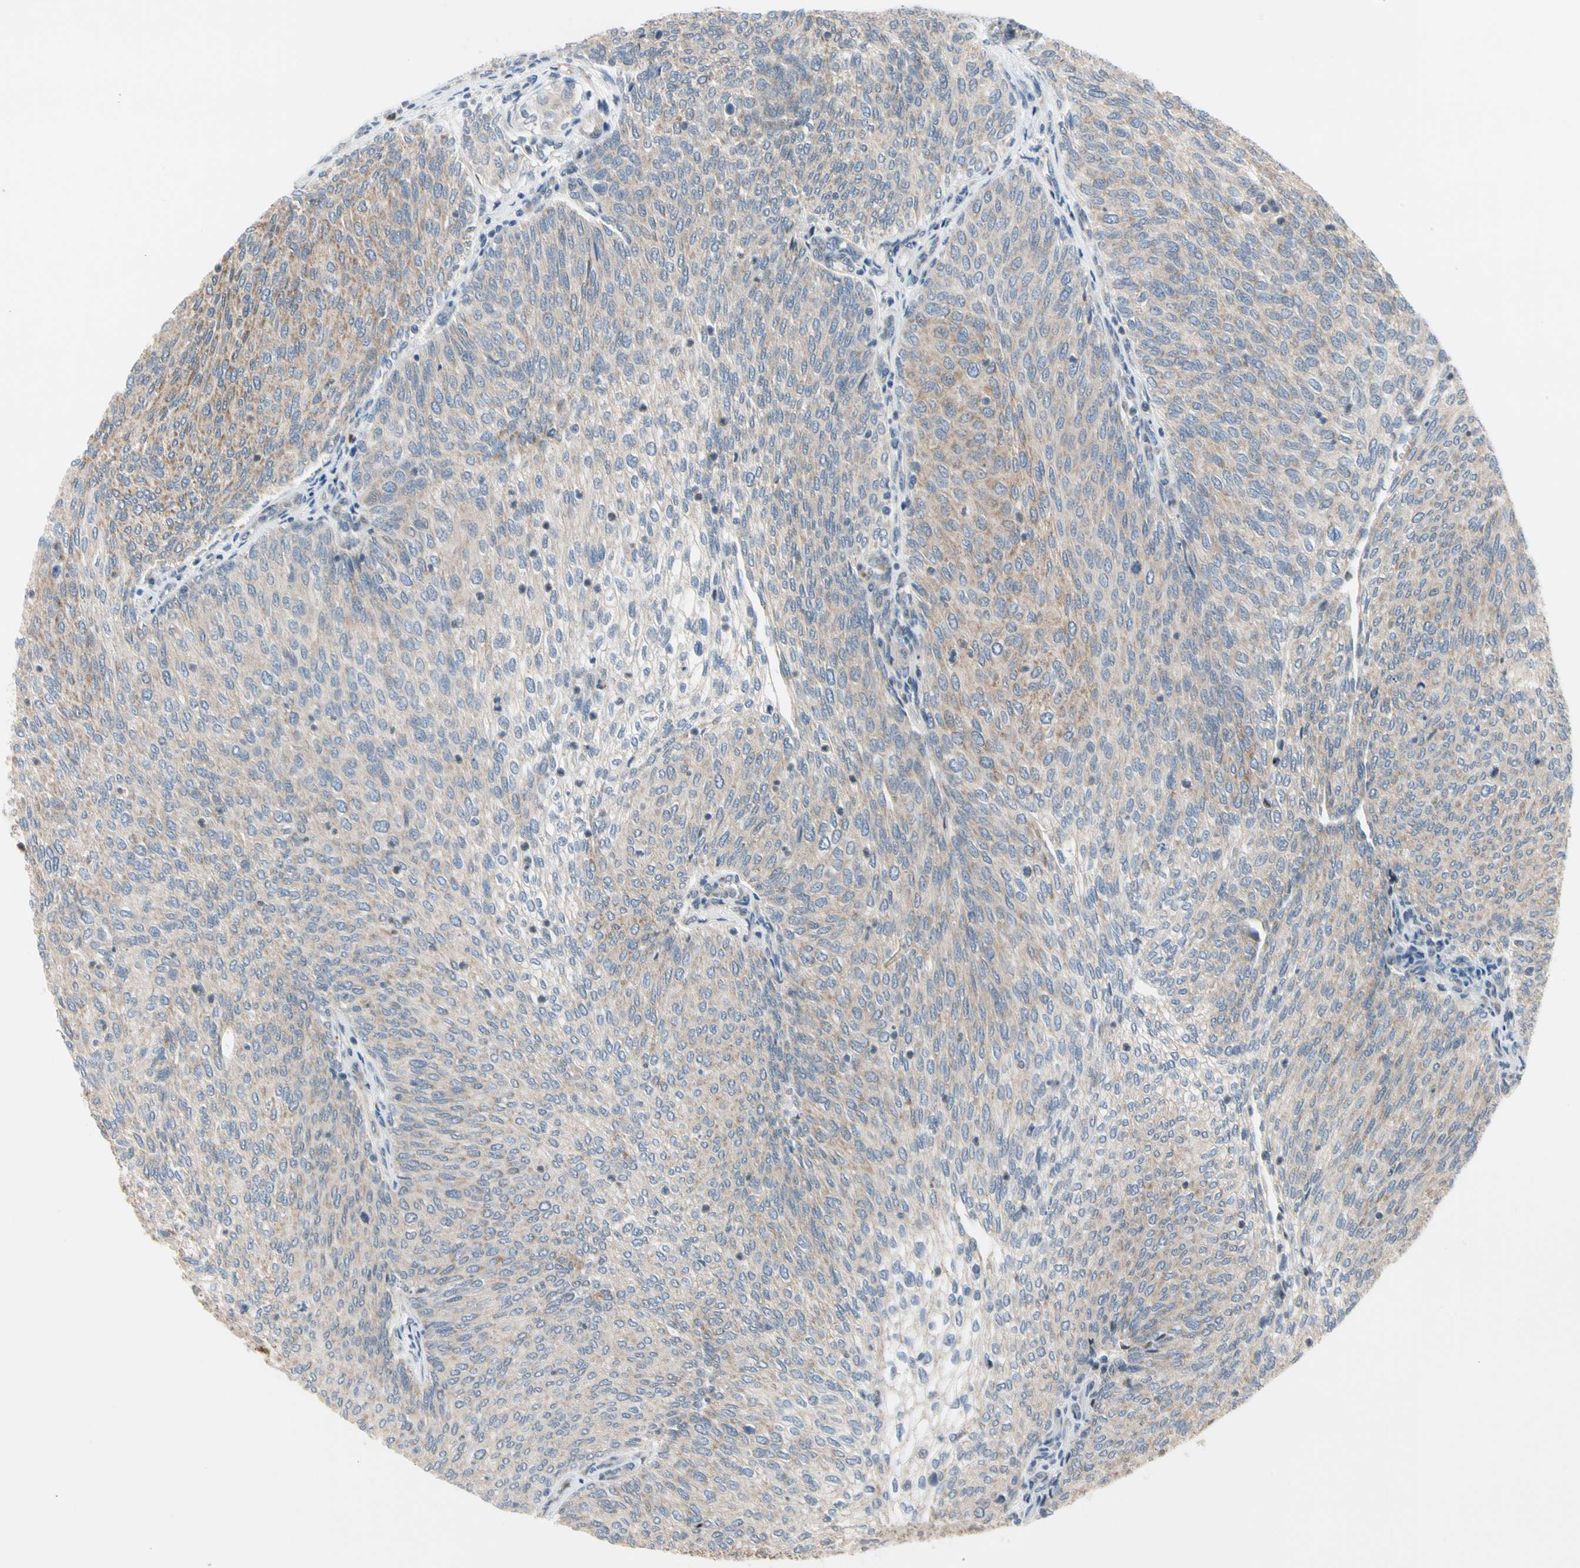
{"staining": {"intensity": "weak", "quantity": ">75%", "location": "cytoplasmic/membranous"}, "tissue": "urothelial cancer", "cell_type": "Tumor cells", "image_type": "cancer", "snomed": [{"axis": "morphology", "description": "Urothelial carcinoma, Low grade"}, {"axis": "topography", "description": "Urinary bladder"}], "caption": "Weak cytoplasmic/membranous expression for a protein is present in about >75% of tumor cells of urothelial cancer using immunohistochemistry.", "gene": "MARK1", "patient": {"sex": "female", "age": 79}}